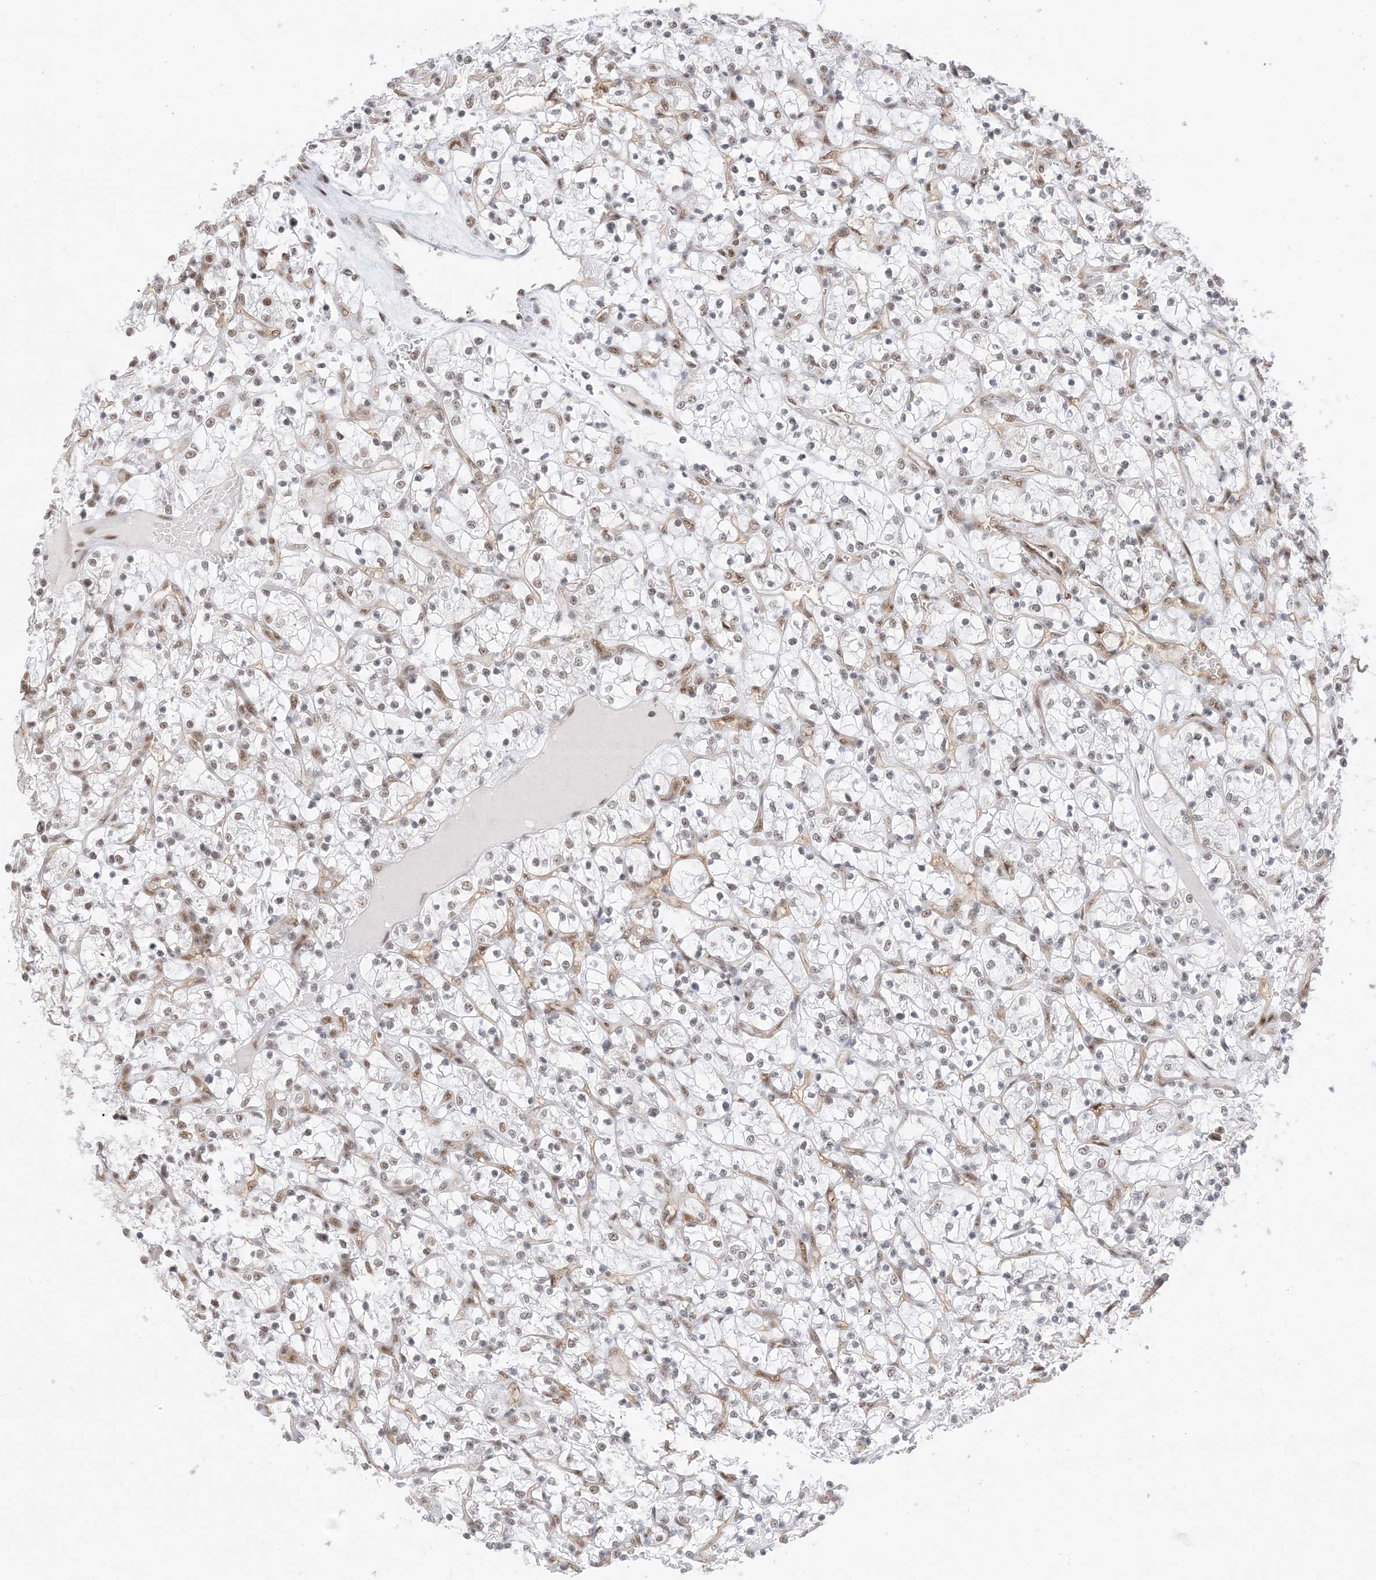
{"staining": {"intensity": "weak", "quantity": "<25%", "location": "nuclear"}, "tissue": "renal cancer", "cell_type": "Tumor cells", "image_type": "cancer", "snomed": [{"axis": "morphology", "description": "Adenocarcinoma, NOS"}, {"axis": "topography", "description": "Kidney"}], "caption": "Protein analysis of renal cancer (adenocarcinoma) exhibits no significant expression in tumor cells.", "gene": "SF3A3", "patient": {"sex": "female", "age": 69}}